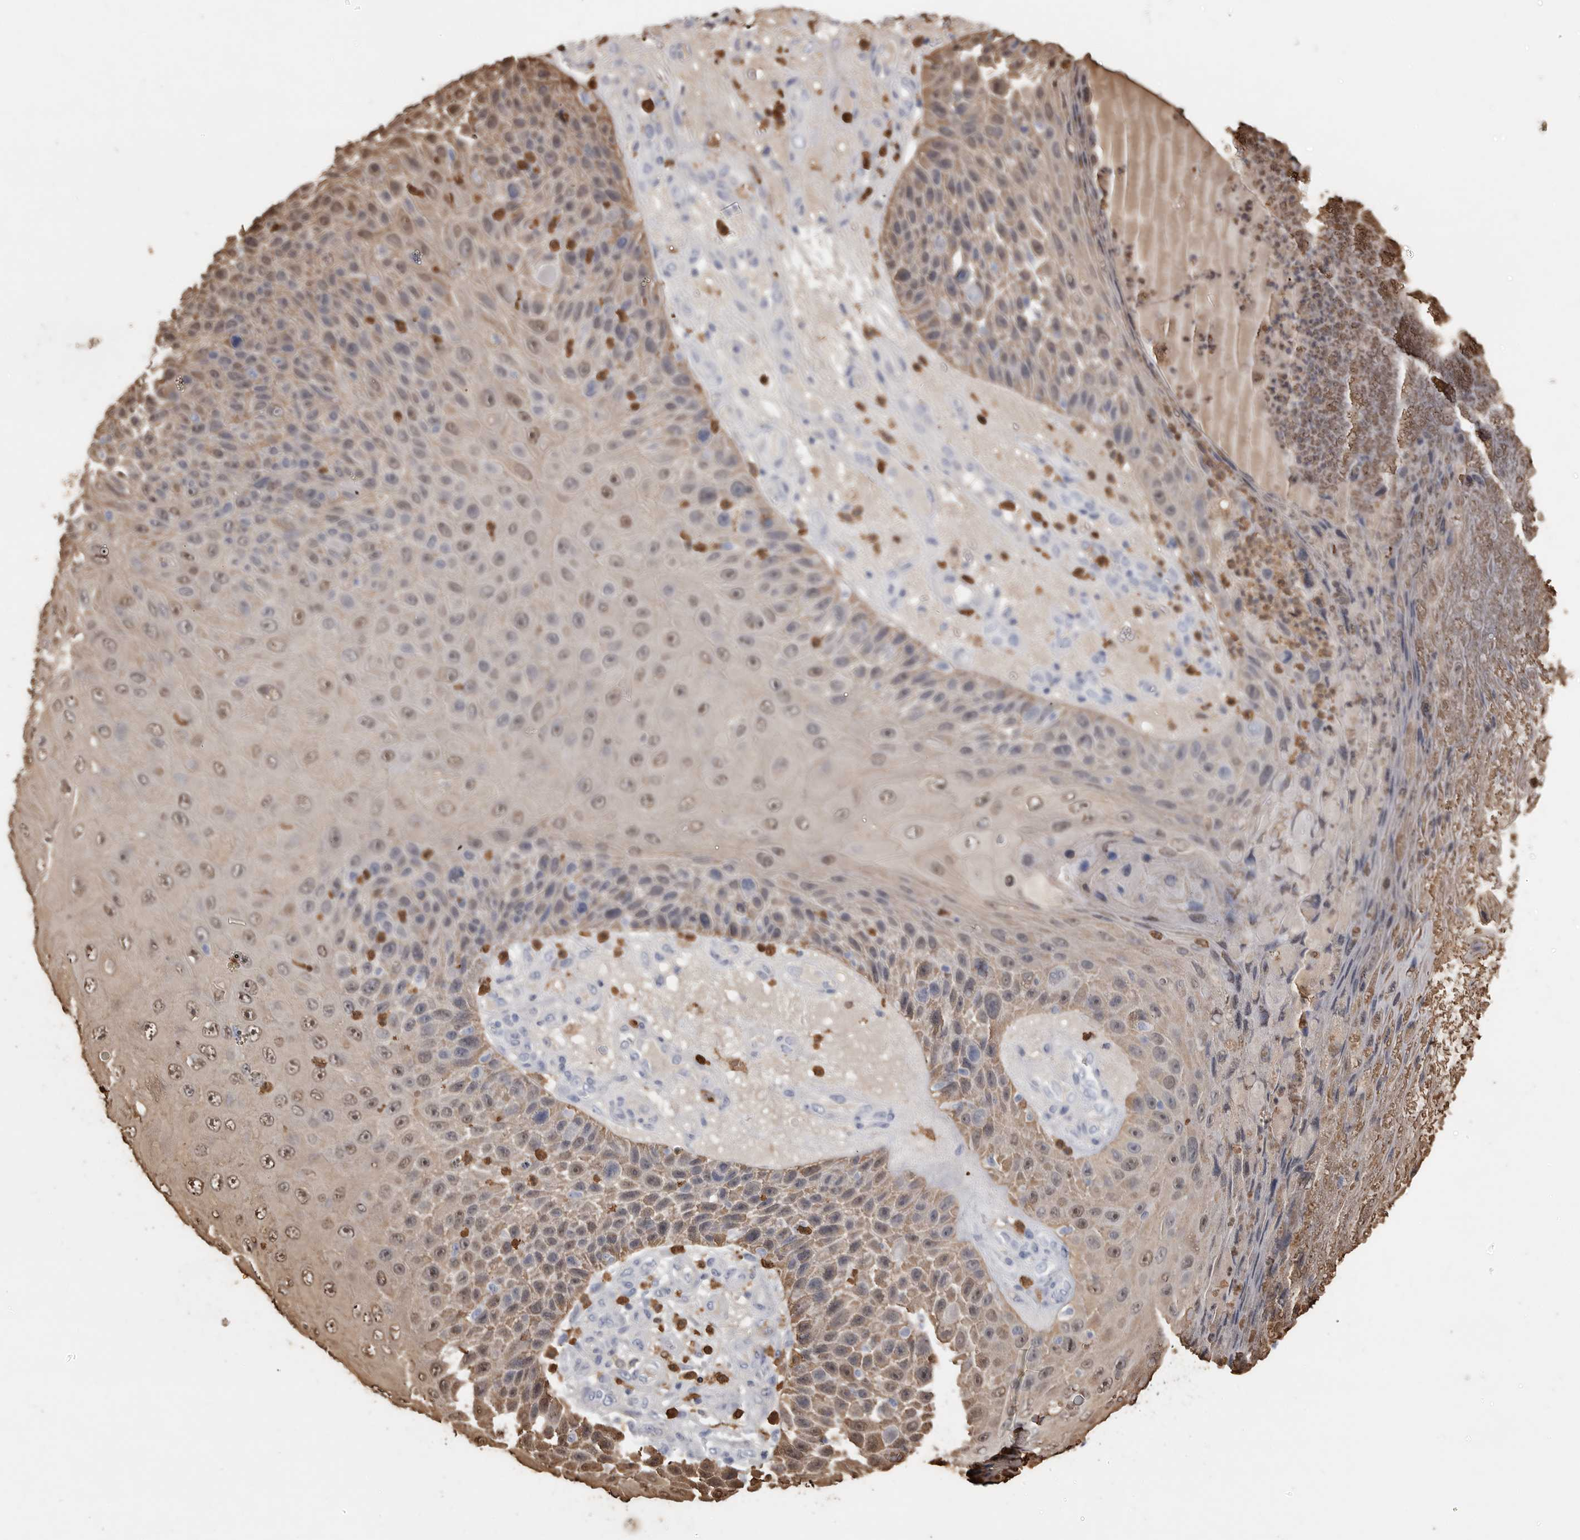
{"staining": {"intensity": "weak", "quantity": "25%-75%", "location": "nuclear"}, "tissue": "skin cancer", "cell_type": "Tumor cells", "image_type": "cancer", "snomed": [{"axis": "morphology", "description": "Squamous cell carcinoma, NOS"}, {"axis": "topography", "description": "Skin"}], "caption": "Protein positivity by immunohistochemistry (IHC) demonstrates weak nuclear expression in approximately 25%-75% of tumor cells in squamous cell carcinoma (skin). Using DAB (3,3'-diaminobenzidine) (brown) and hematoxylin (blue) stains, captured at high magnification using brightfield microscopy.", "gene": "CYB561D1", "patient": {"sex": "female", "age": 88}}